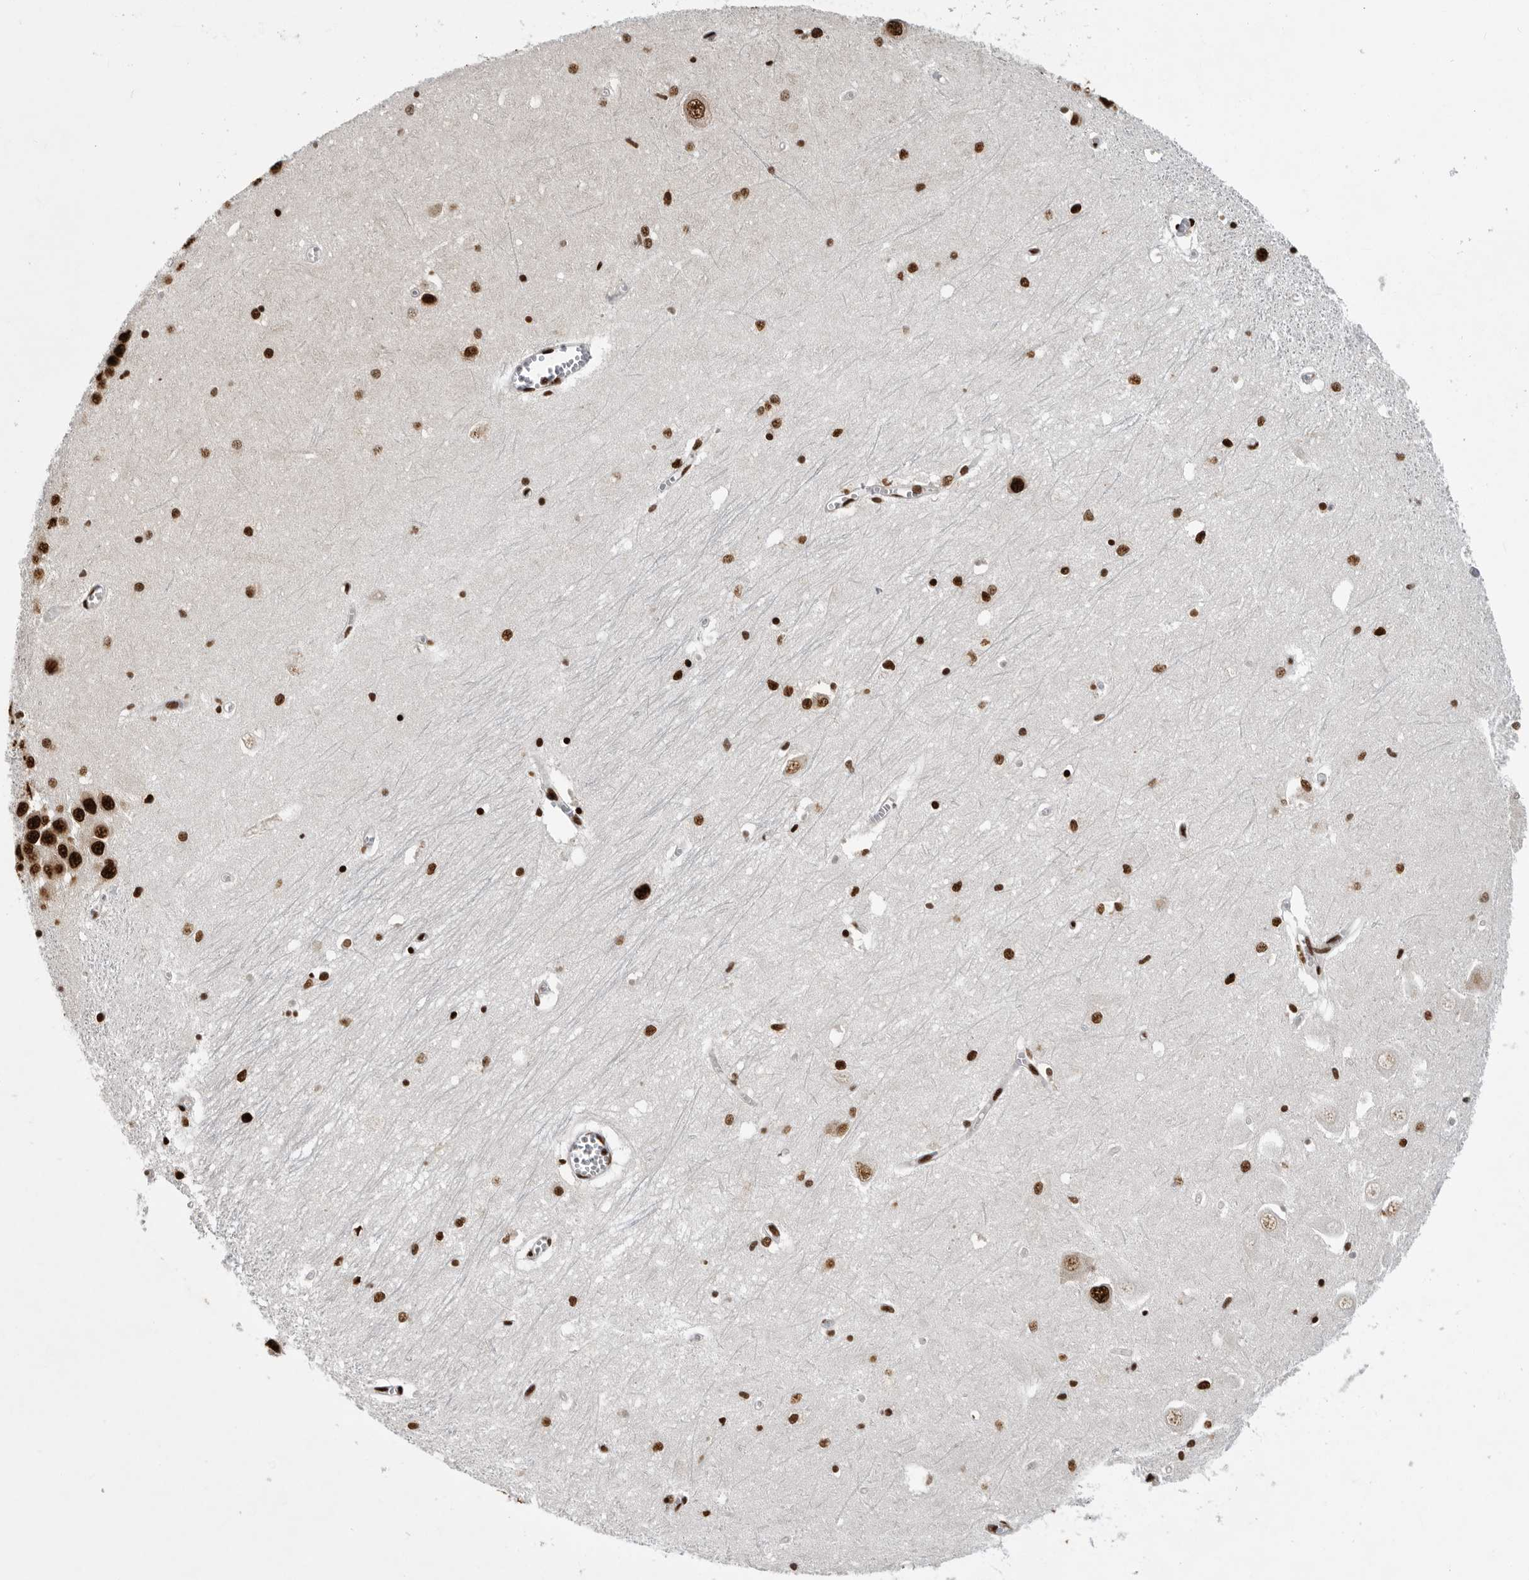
{"staining": {"intensity": "strong", "quantity": ">75%", "location": "nuclear"}, "tissue": "hippocampus", "cell_type": "Glial cells", "image_type": "normal", "snomed": [{"axis": "morphology", "description": "Normal tissue, NOS"}, {"axis": "topography", "description": "Hippocampus"}], "caption": "Immunohistochemistry of normal human hippocampus shows high levels of strong nuclear positivity in approximately >75% of glial cells. Using DAB (brown) and hematoxylin (blue) stains, captured at high magnification using brightfield microscopy.", "gene": "BCLAF1", "patient": {"sex": "male", "age": 70}}